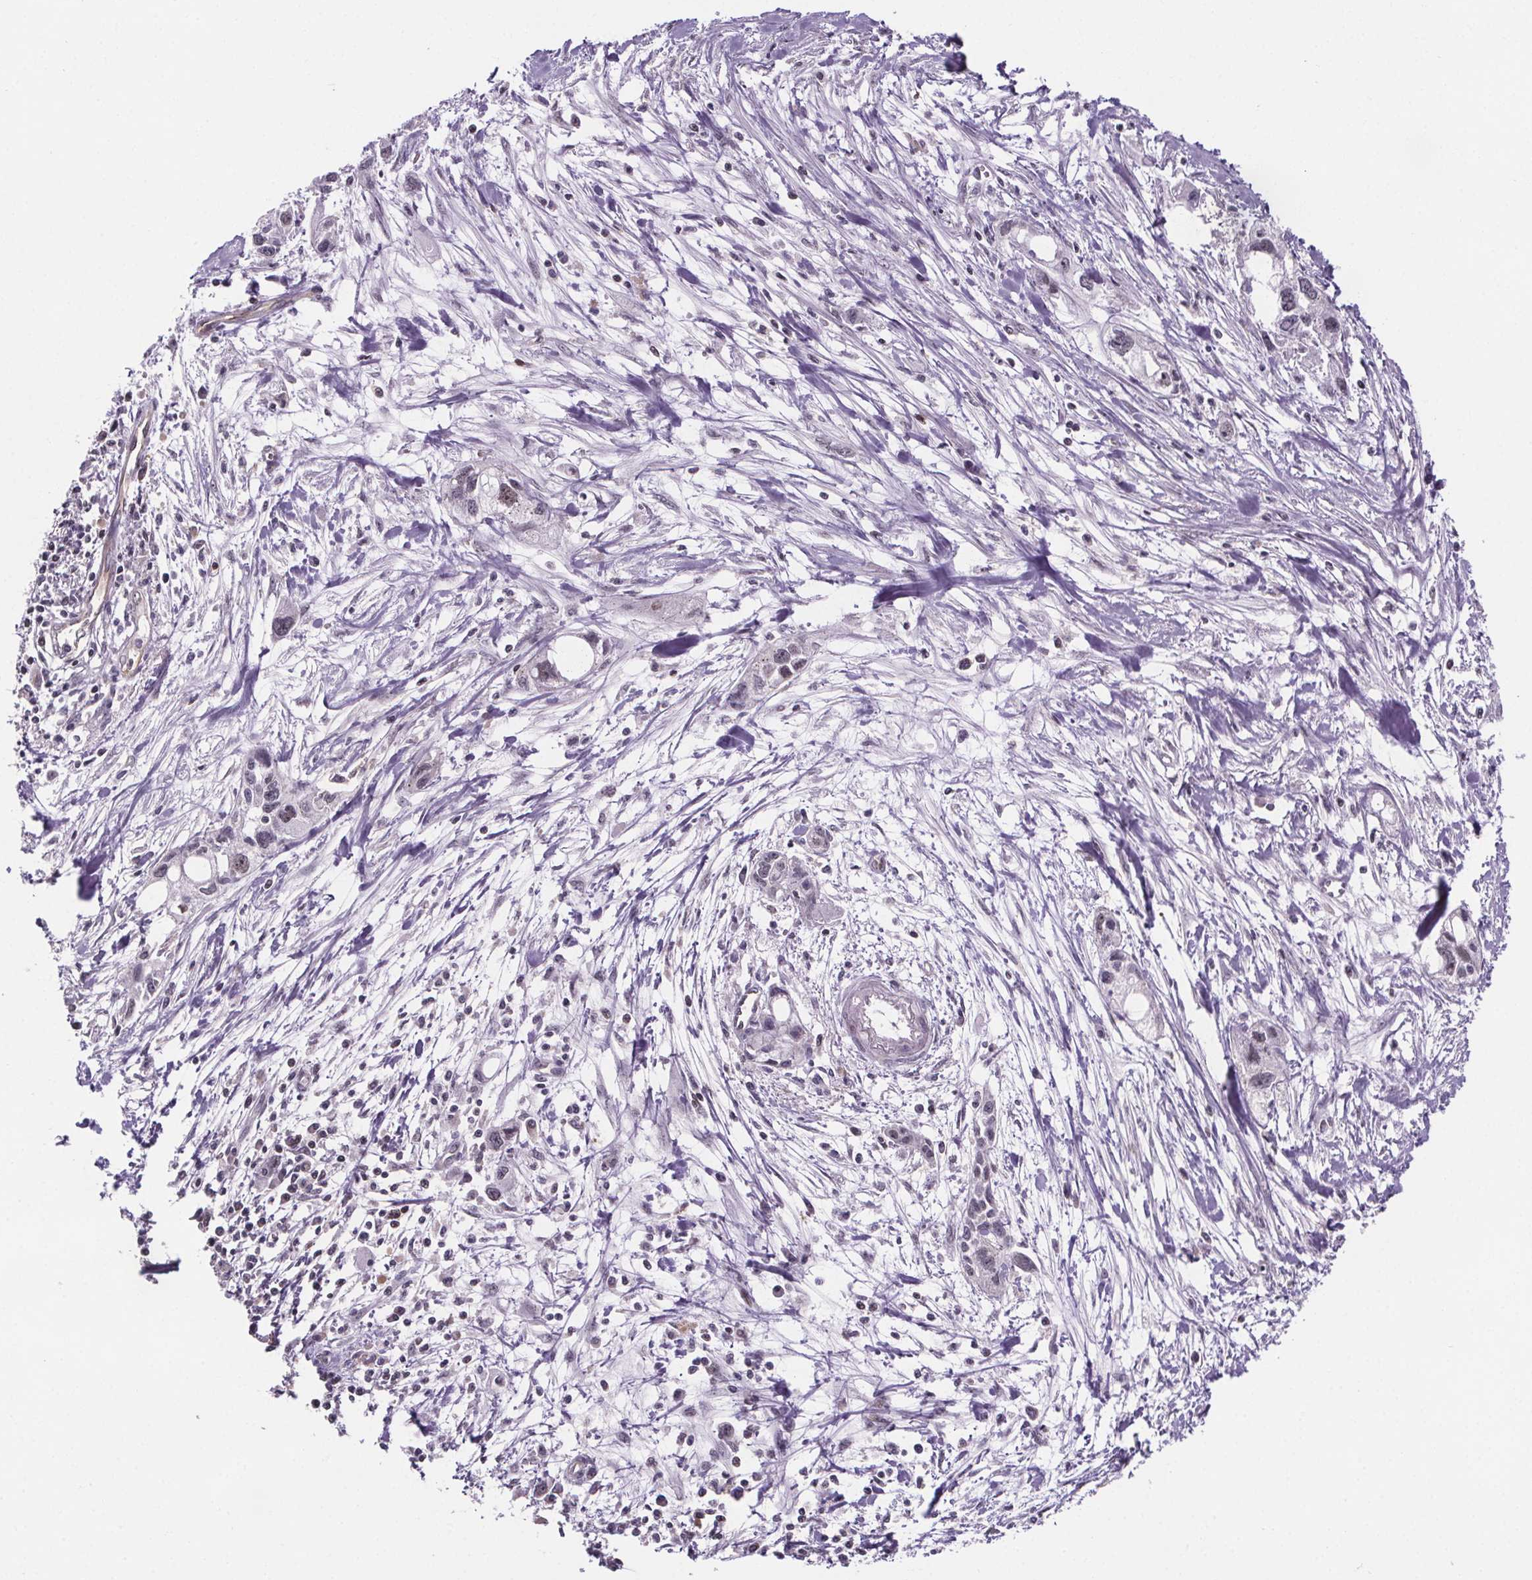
{"staining": {"intensity": "negative", "quantity": "none", "location": "none"}, "tissue": "pancreatic cancer", "cell_type": "Tumor cells", "image_type": "cancer", "snomed": [{"axis": "morphology", "description": "Adenocarcinoma, NOS"}, {"axis": "topography", "description": "Pancreas"}], "caption": "Tumor cells show no significant expression in pancreatic adenocarcinoma. (DAB (3,3'-diaminobenzidine) immunohistochemistry, high magnification).", "gene": "TTC12", "patient": {"sex": "female", "age": 61}}